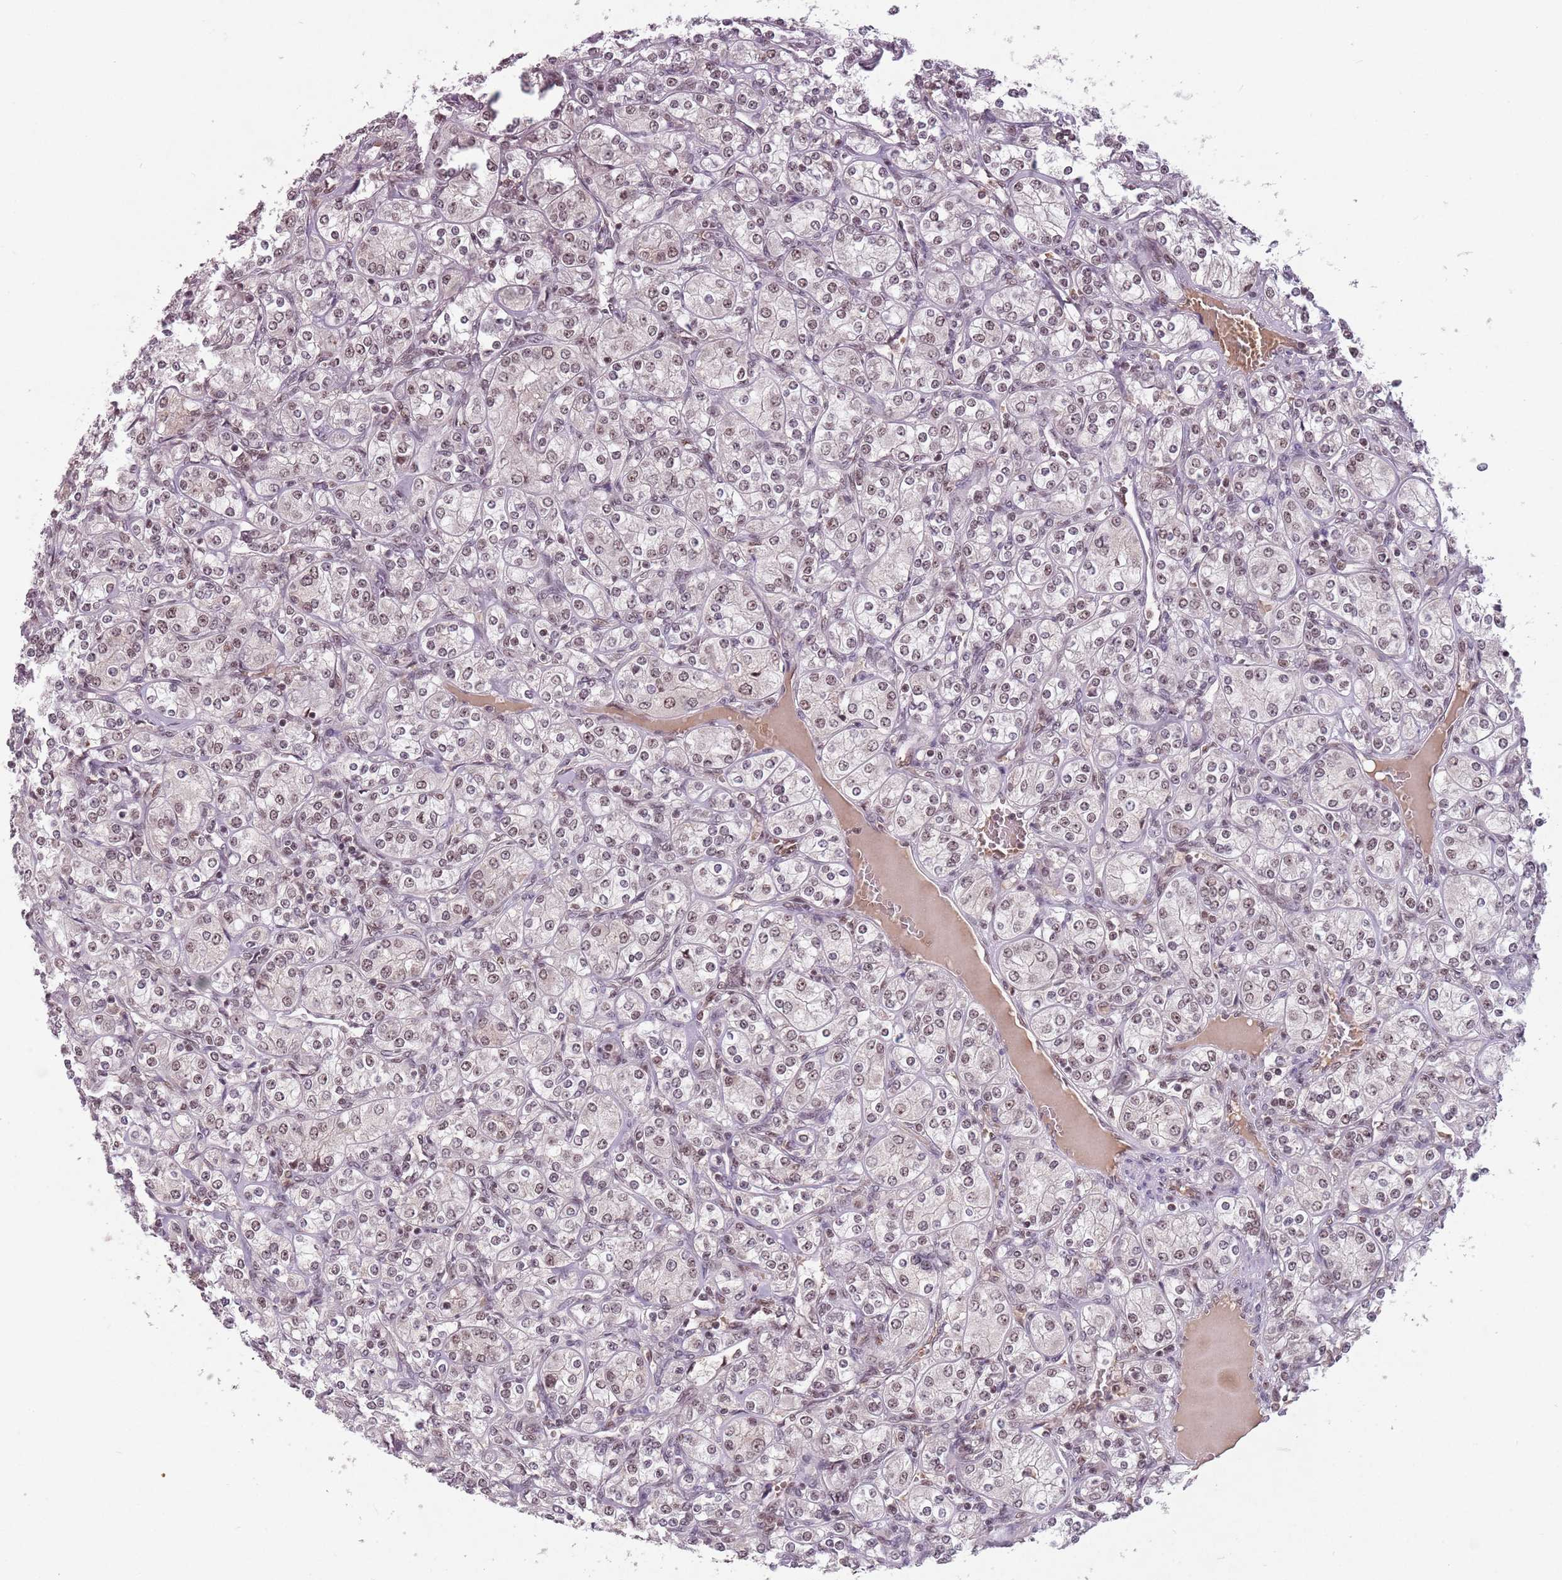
{"staining": {"intensity": "weak", "quantity": "25%-75%", "location": "nuclear"}, "tissue": "renal cancer", "cell_type": "Tumor cells", "image_type": "cancer", "snomed": [{"axis": "morphology", "description": "Adenocarcinoma, NOS"}, {"axis": "topography", "description": "Kidney"}], "caption": "Immunohistochemical staining of adenocarcinoma (renal) shows low levels of weak nuclear protein expression in approximately 25%-75% of tumor cells.", "gene": "NCBP1", "patient": {"sex": "male", "age": 77}}